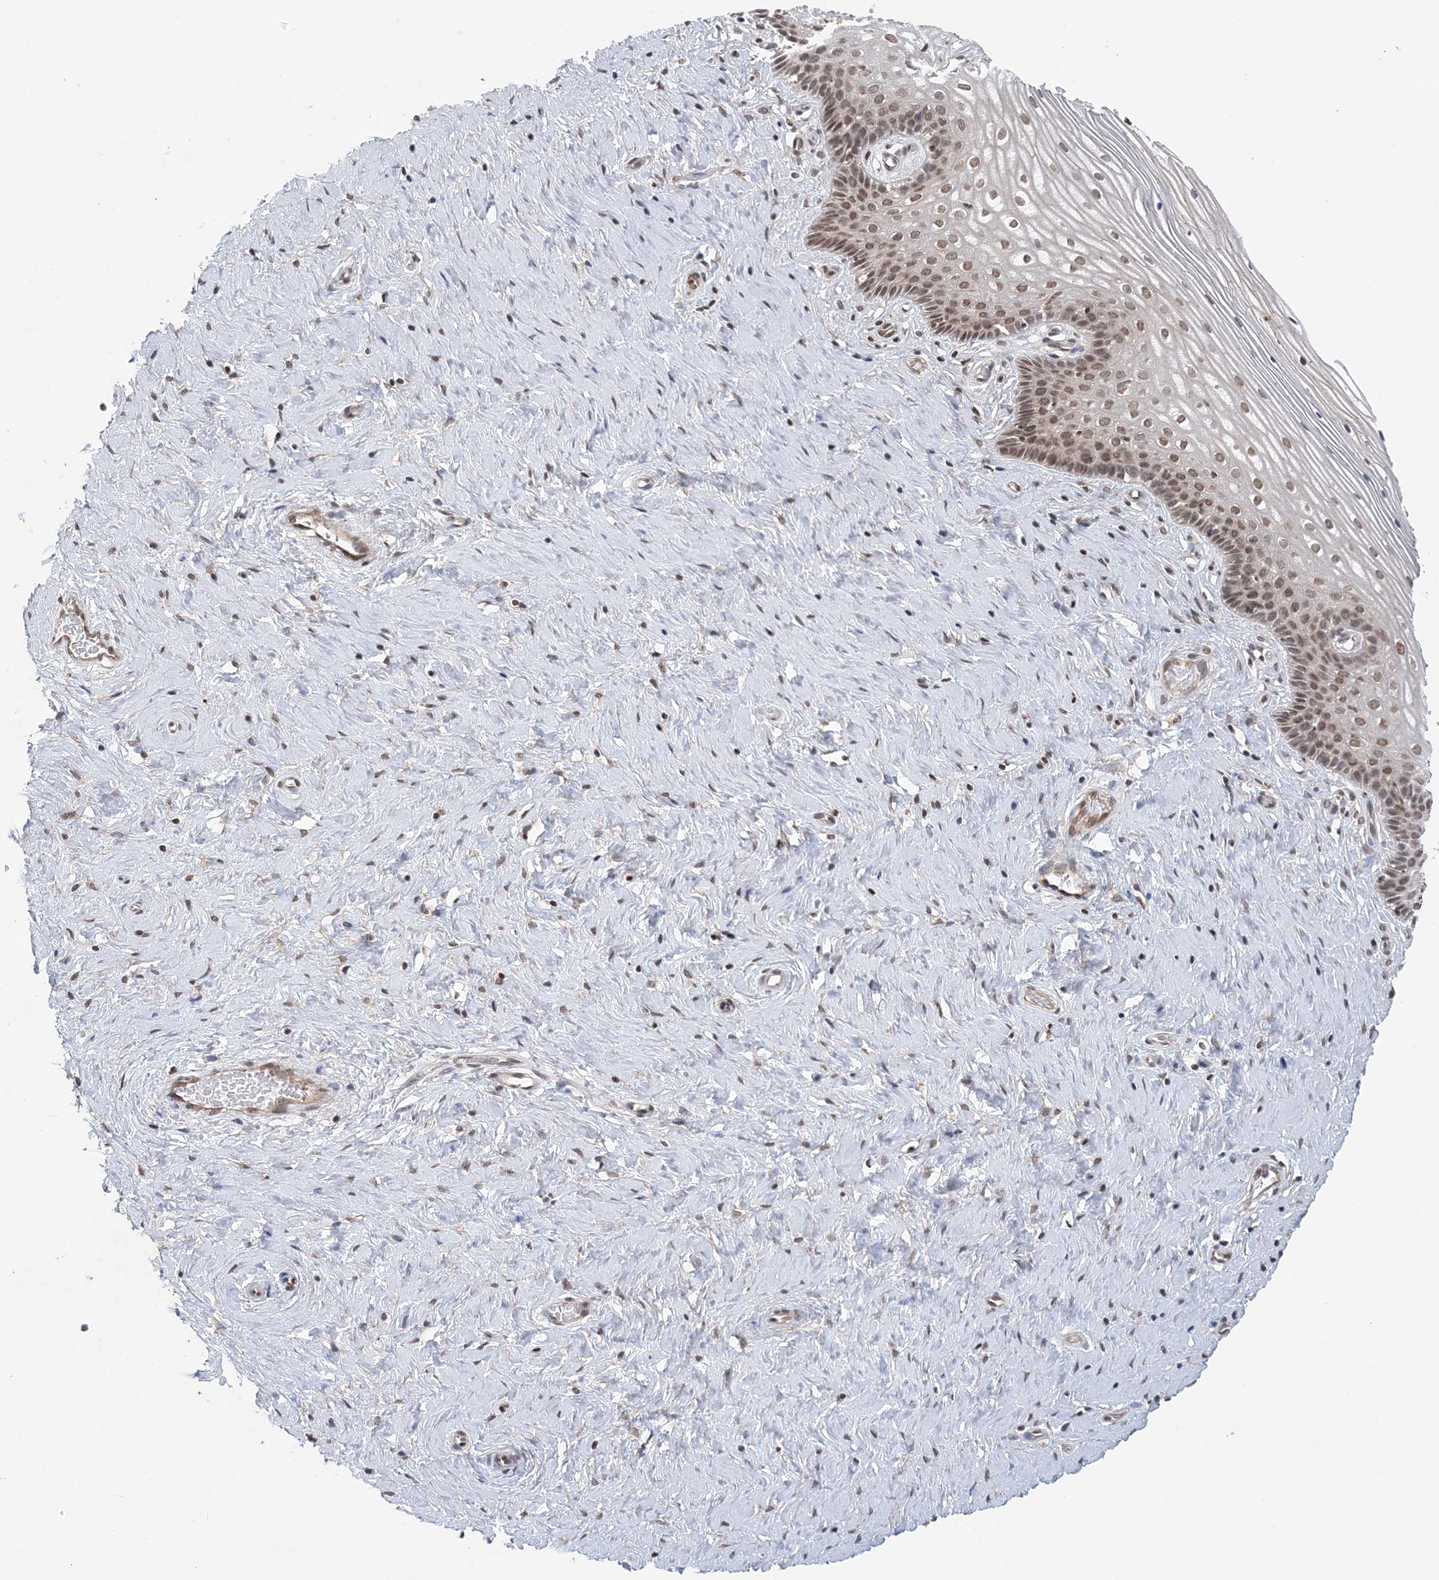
{"staining": {"intensity": "moderate", "quantity": ">75%", "location": "nuclear"}, "tissue": "cervix", "cell_type": "Glandular cells", "image_type": "normal", "snomed": [{"axis": "morphology", "description": "Normal tissue, NOS"}, {"axis": "topography", "description": "Cervix"}], "caption": "Immunohistochemistry of normal cervix displays medium levels of moderate nuclear expression in about >75% of glandular cells. (DAB (3,3'-diaminobenzidine) IHC, brown staining for protein, blue staining for nuclei).", "gene": "CCDC152", "patient": {"sex": "female", "age": 33}}